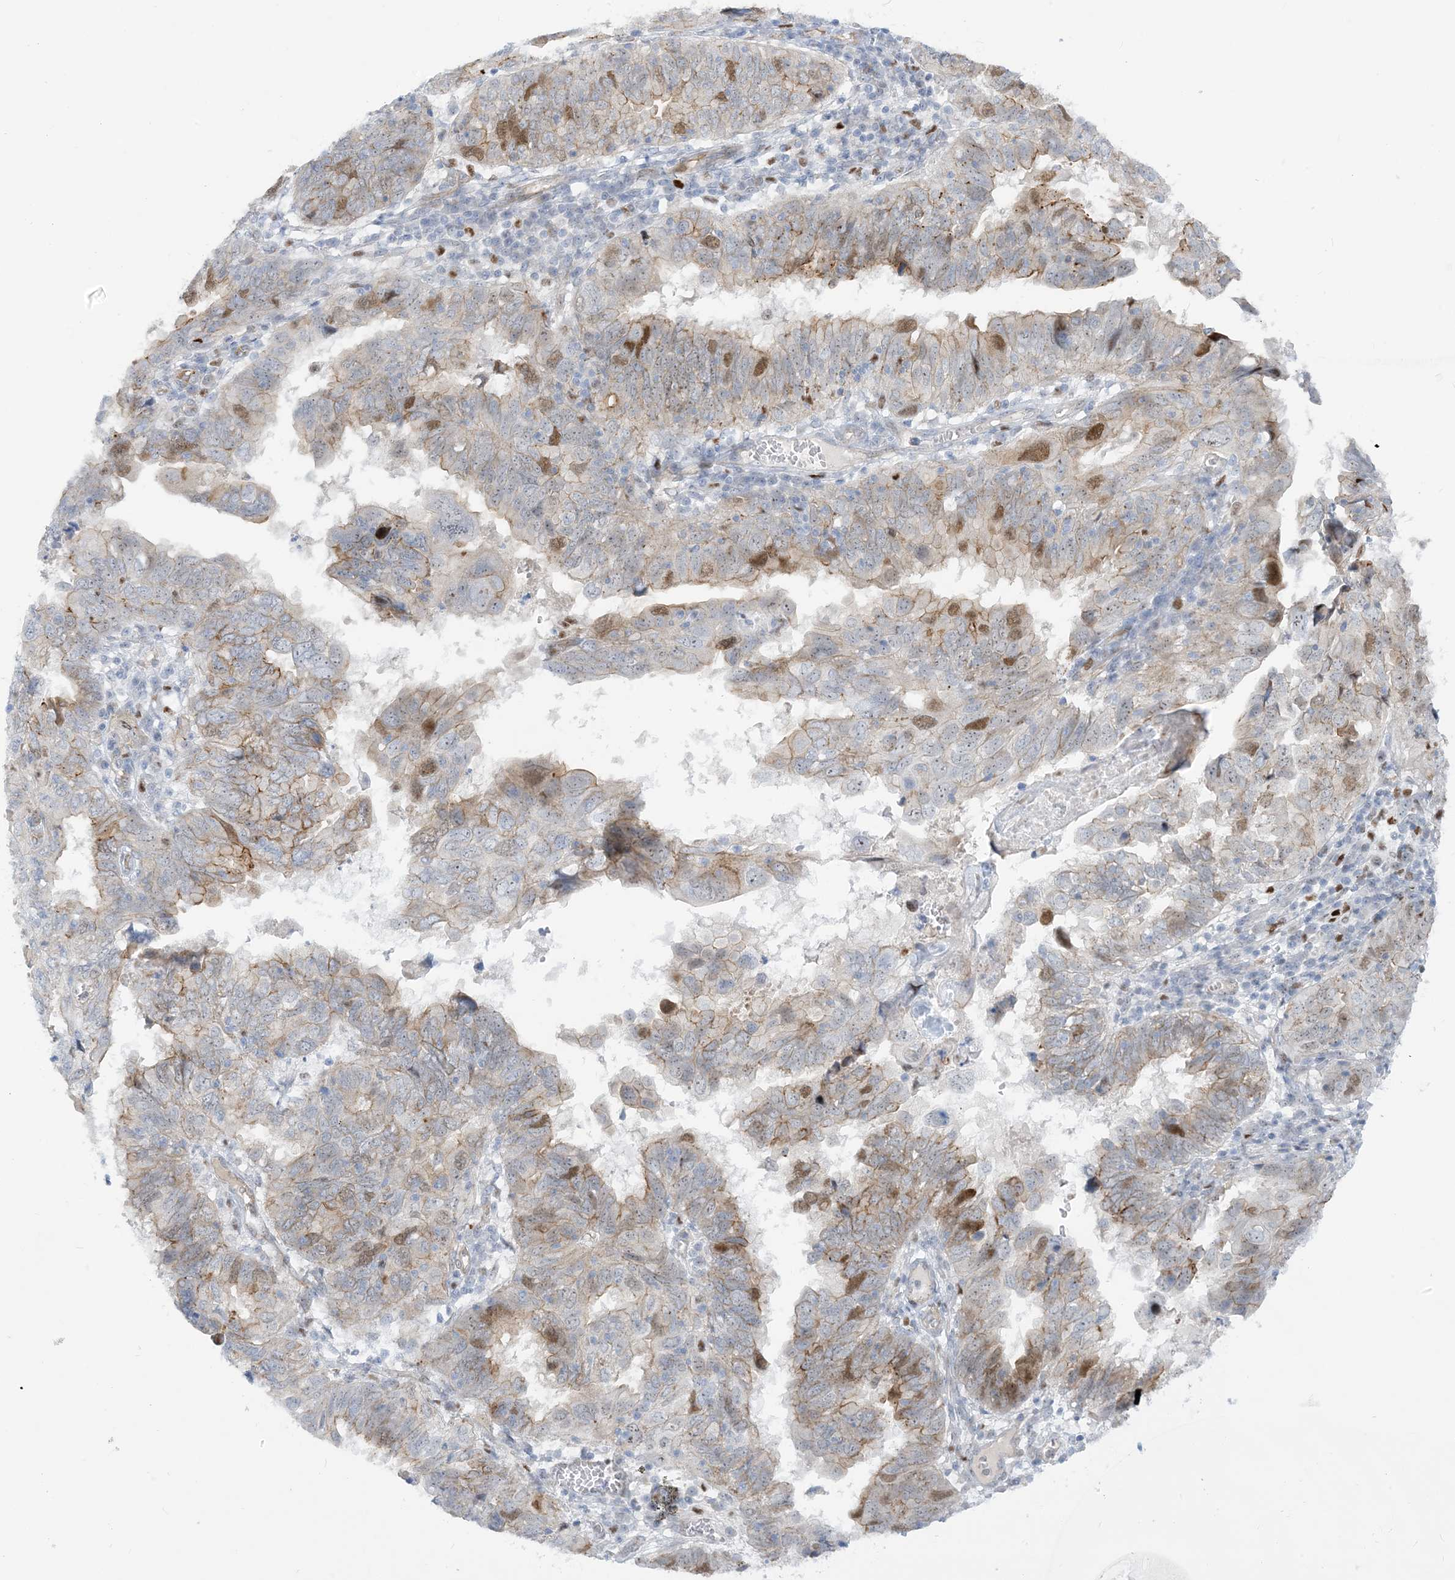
{"staining": {"intensity": "moderate", "quantity": "25%-75%", "location": "cytoplasmic/membranous,nuclear"}, "tissue": "endometrial cancer", "cell_type": "Tumor cells", "image_type": "cancer", "snomed": [{"axis": "morphology", "description": "Adenocarcinoma, NOS"}, {"axis": "topography", "description": "Uterus"}], "caption": "This is a photomicrograph of immunohistochemistry staining of endometrial cancer (adenocarcinoma), which shows moderate staining in the cytoplasmic/membranous and nuclear of tumor cells.", "gene": "MARS2", "patient": {"sex": "female", "age": 77}}